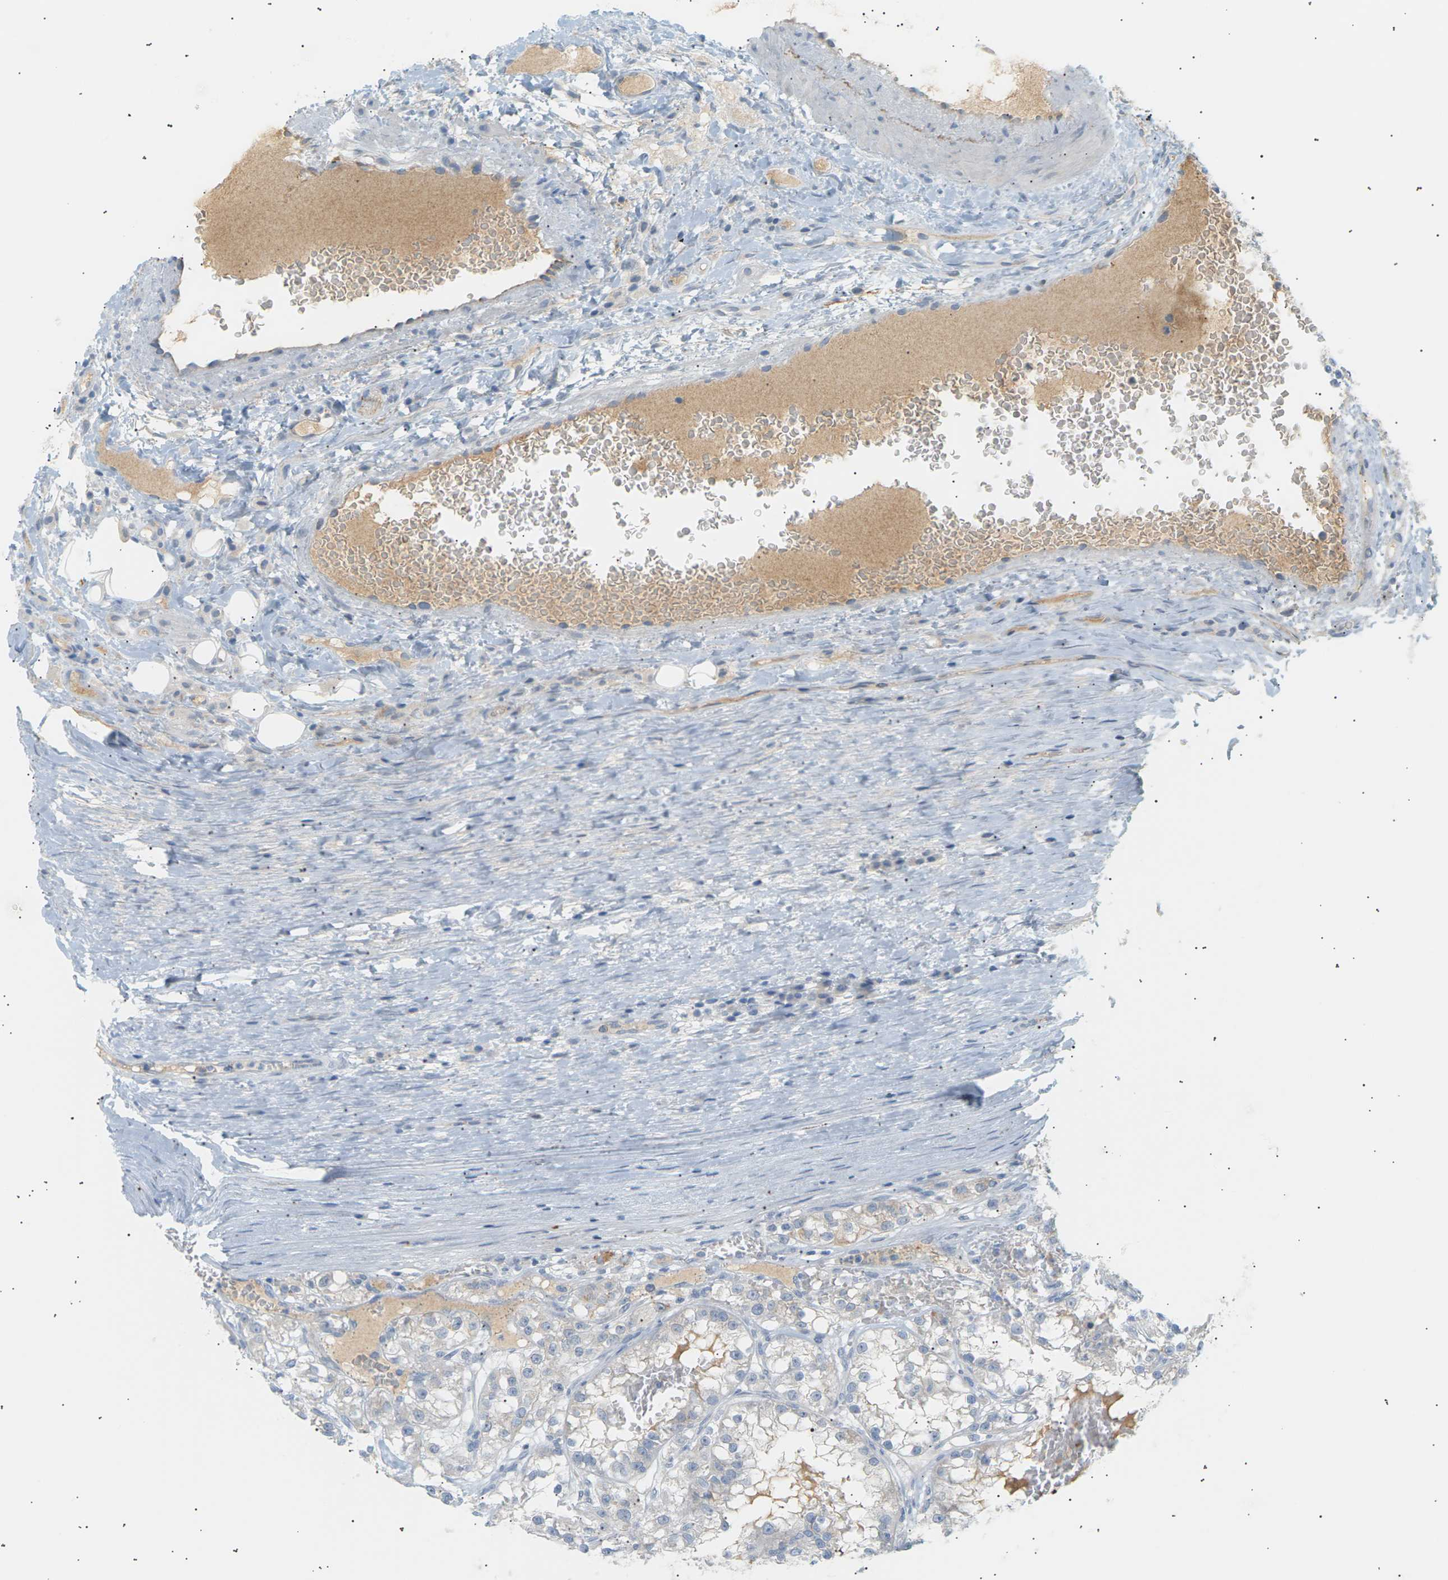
{"staining": {"intensity": "negative", "quantity": "none", "location": "none"}, "tissue": "renal cancer", "cell_type": "Tumor cells", "image_type": "cancer", "snomed": [{"axis": "morphology", "description": "Adenocarcinoma, NOS"}, {"axis": "topography", "description": "Kidney"}], "caption": "DAB immunohistochemical staining of human renal cancer displays no significant positivity in tumor cells.", "gene": "CLU", "patient": {"sex": "female", "age": 52}}